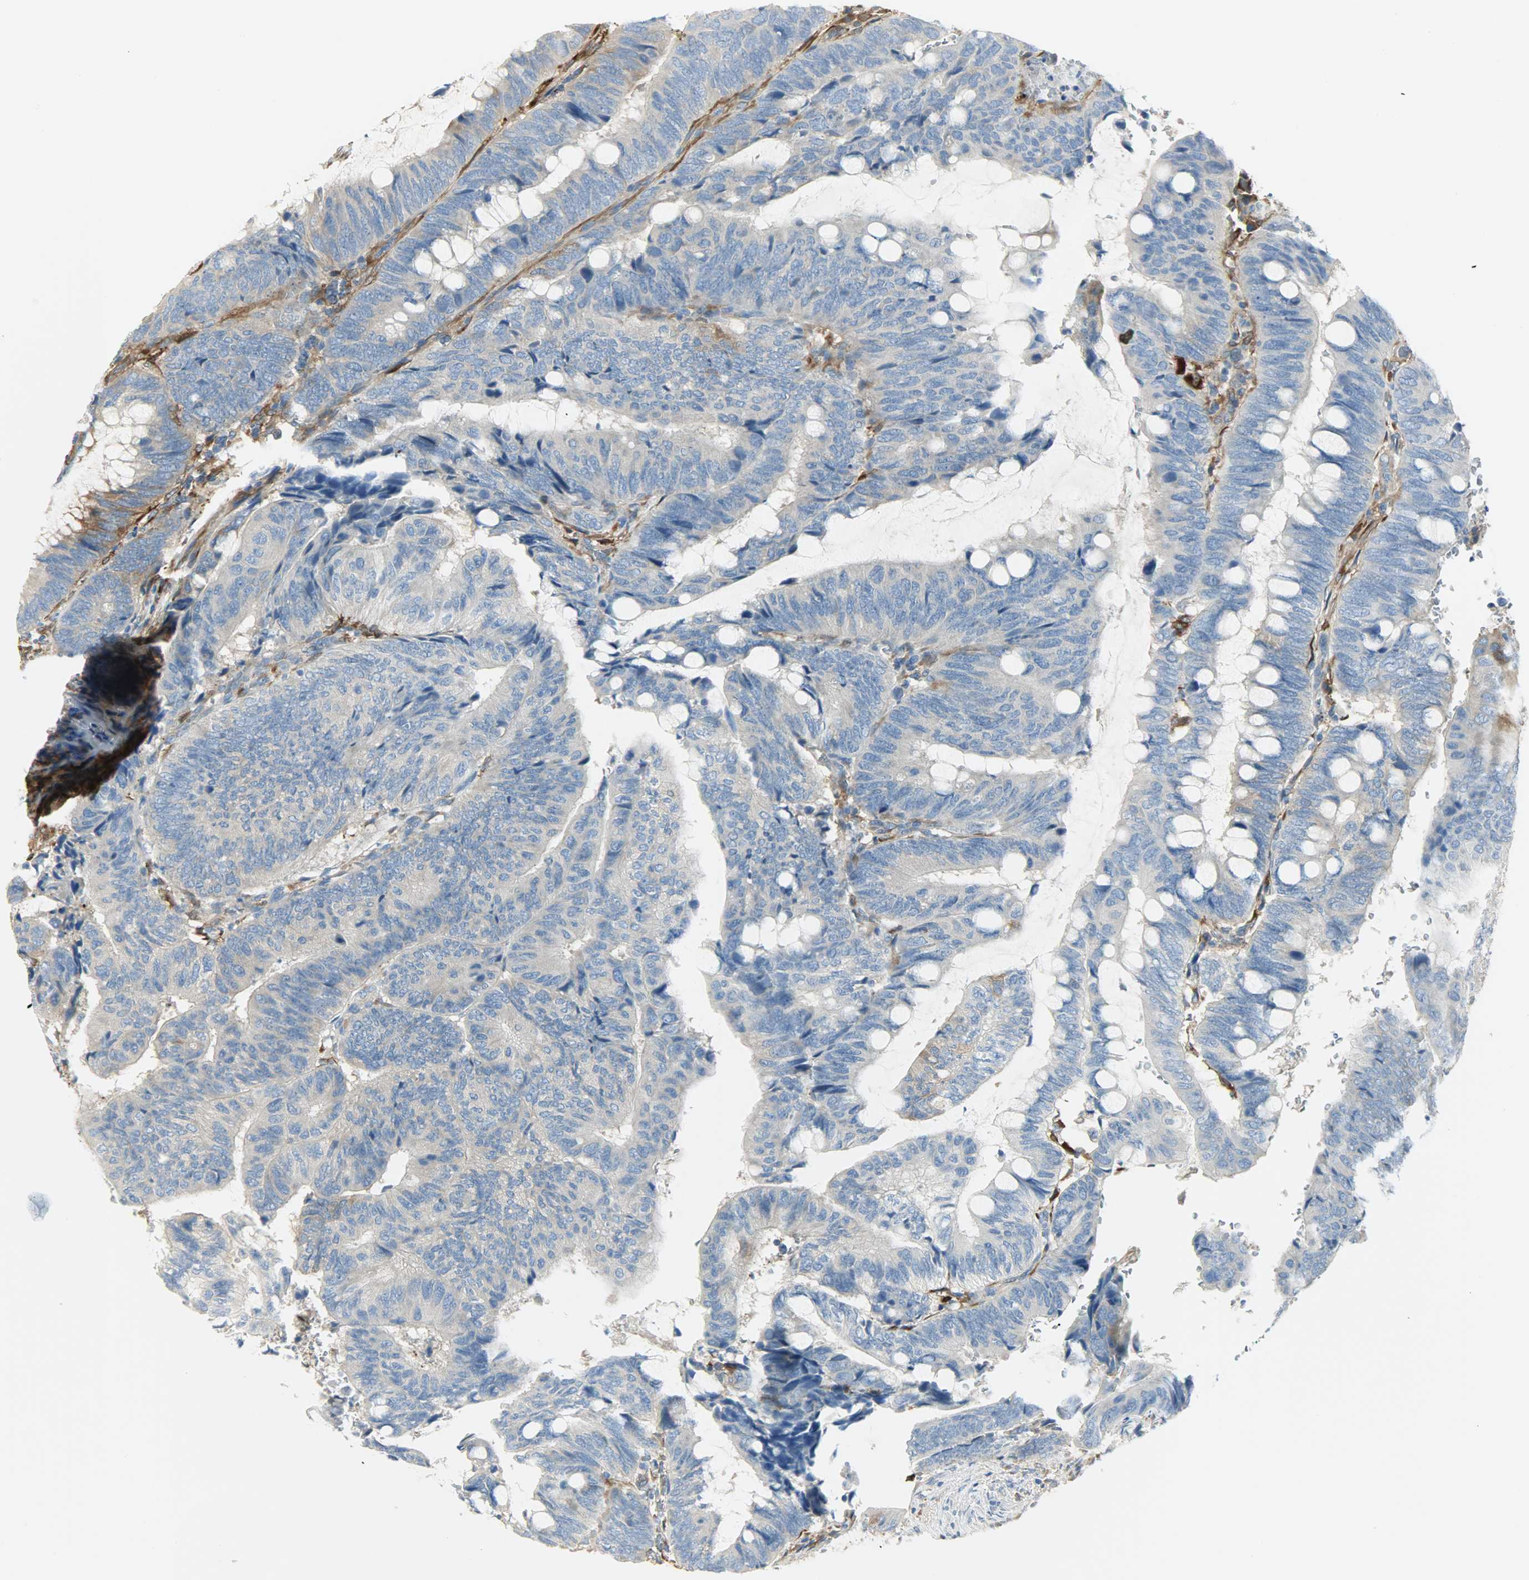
{"staining": {"intensity": "weak", "quantity": "<25%", "location": "cytoplasmic/membranous"}, "tissue": "colorectal cancer", "cell_type": "Tumor cells", "image_type": "cancer", "snomed": [{"axis": "morphology", "description": "Normal tissue, NOS"}, {"axis": "morphology", "description": "Adenocarcinoma, NOS"}, {"axis": "topography", "description": "Rectum"}, {"axis": "topography", "description": "Peripheral nerve tissue"}], "caption": "Immunohistochemistry of human colorectal adenocarcinoma shows no staining in tumor cells. (Stains: DAB immunohistochemistry with hematoxylin counter stain, Microscopy: brightfield microscopy at high magnification).", "gene": "WARS1", "patient": {"sex": "male", "age": 92}}